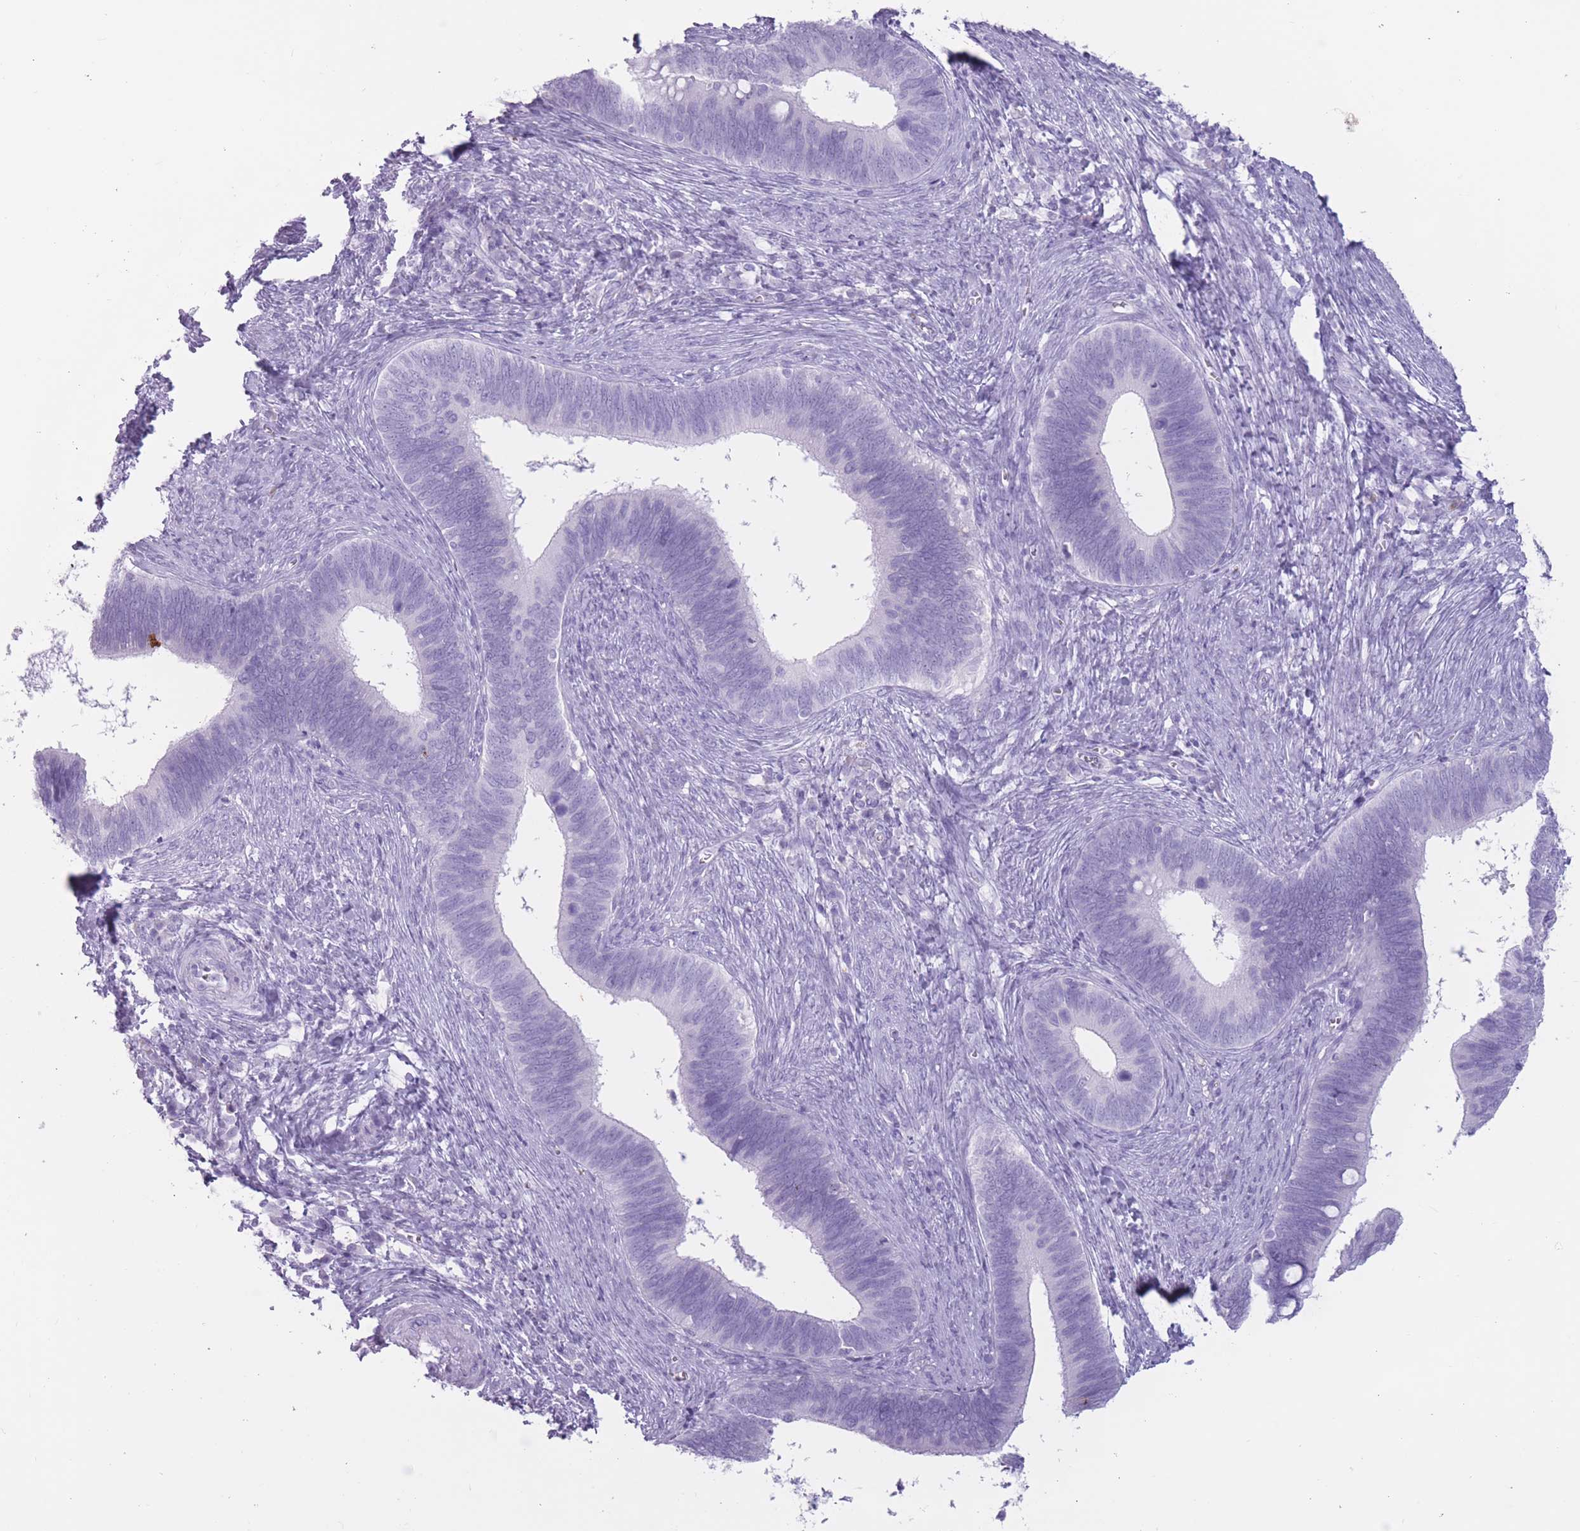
{"staining": {"intensity": "negative", "quantity": "none", "location": "none"}, "tissue": "cervical cancer", "cell_type": "Tumor cells", "image_type": "cancer", "snomed": [{"axis": "morphology", "description": "Adenocarcinoma, NOS"}, {"axis": "topography", "description": "Cervix"}], "caption": "The histopathology image demonstrates no significant expression in tumor cells of cervical cancer.", "gene": "PNMA3", "patient": {"sex": "female", "age": 42}}